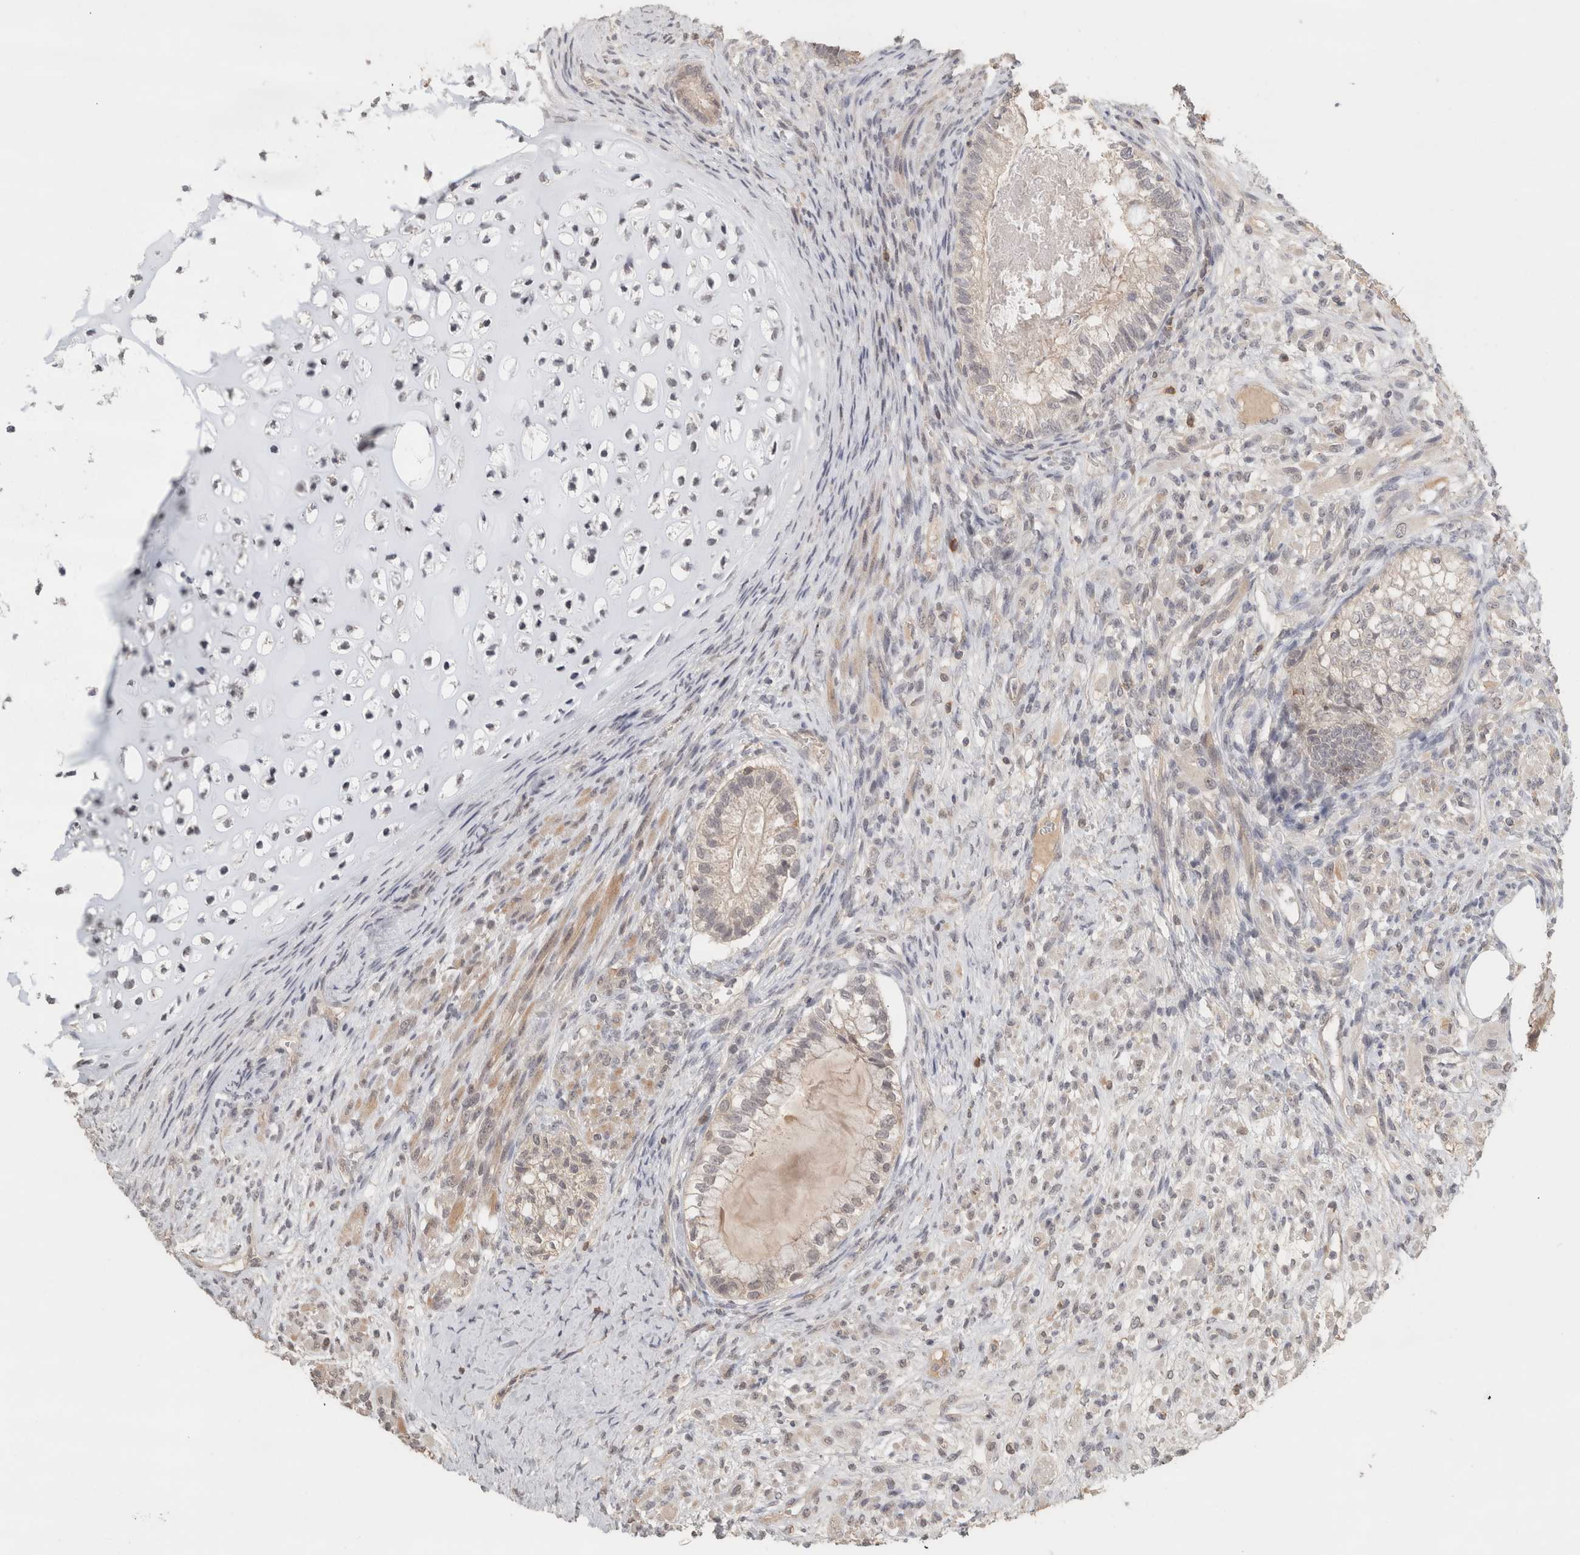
{"staining": {"intensity": "negative", "quantity": "none", "location": "none"}, "tissue": "testis cancer", "cell_type": "Tumor cells", "image_type": "cancer", "snomed": [{"axis": "morphology", "description": "Seminoma, NOS"}, {"axis": "morphology", "description": "Carcinoma, Embryonal, NOS"}, {"axis": "topography", "description": "Testis"}], "caption": "IHC image of embryonal carcinoma (testis) stained for a protein (brown), which exhibits no positivity in tumor cells.", "gene": "TRAT1", "patient": {"sex": "male", "age": 28}}